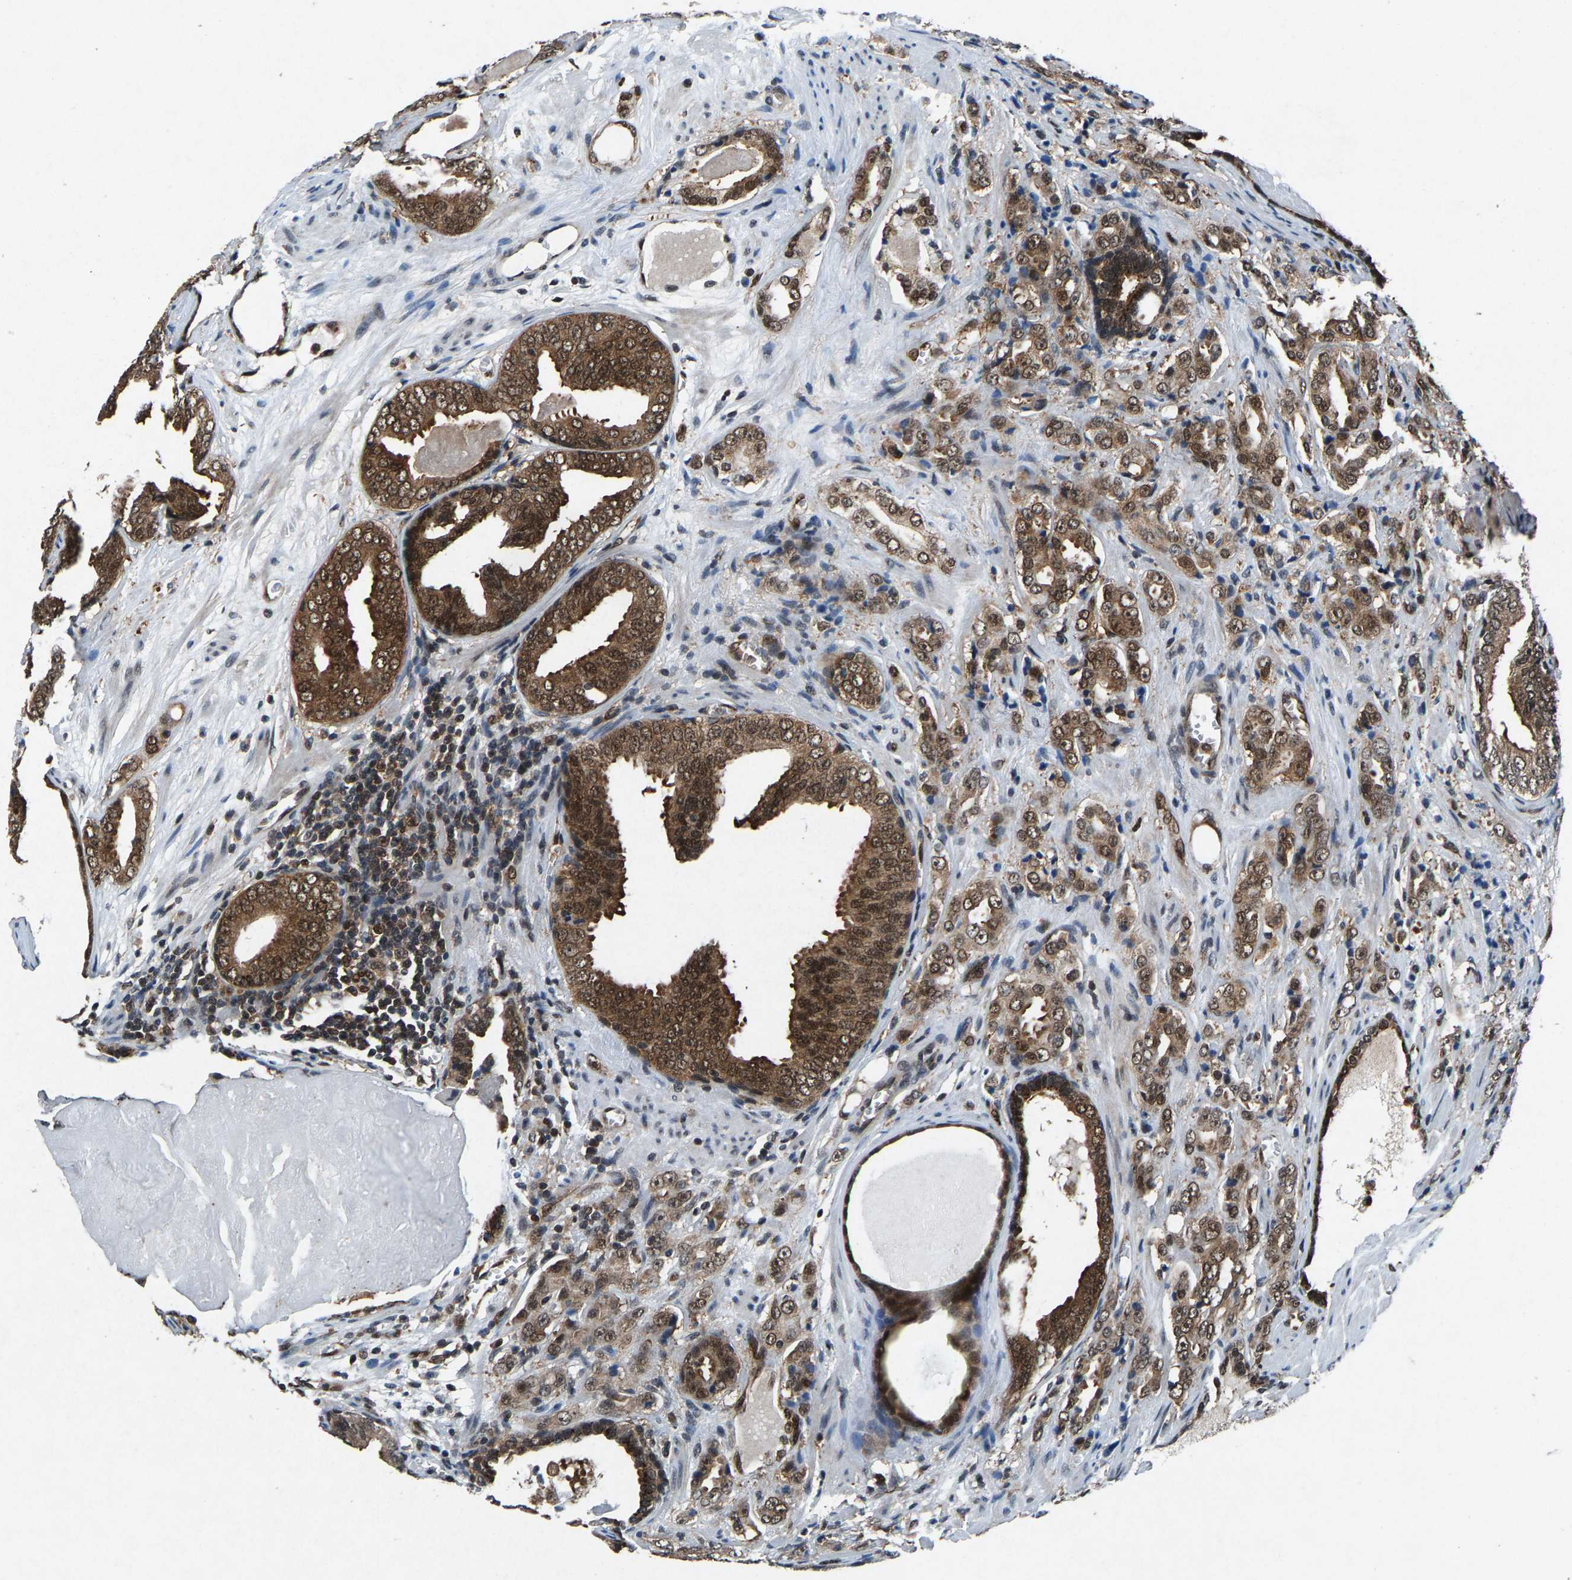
{"staining": {"intensity": "moderate", "quantity": ">75%", "location": "cytoplasmic/membranous,nuclear"}, "tissue": "prostate cancer", "cell_type": "Tumor cells", "image_type": "cancer", "snomed": [{"axis": "morphology", "description": "Adenocarcinoma, Medium grade"}, {"axis": "topography", "description": "Prostate"}], "caption": "Tumor cells reveal medium levels of moderate cytoplasmic/membranous and nuclear staining in about >75% of cells in human medium-grade adenocarcinoma (prostate).", "gene": "ATXN3", "patient": {"sex": "male", "age": 79}}